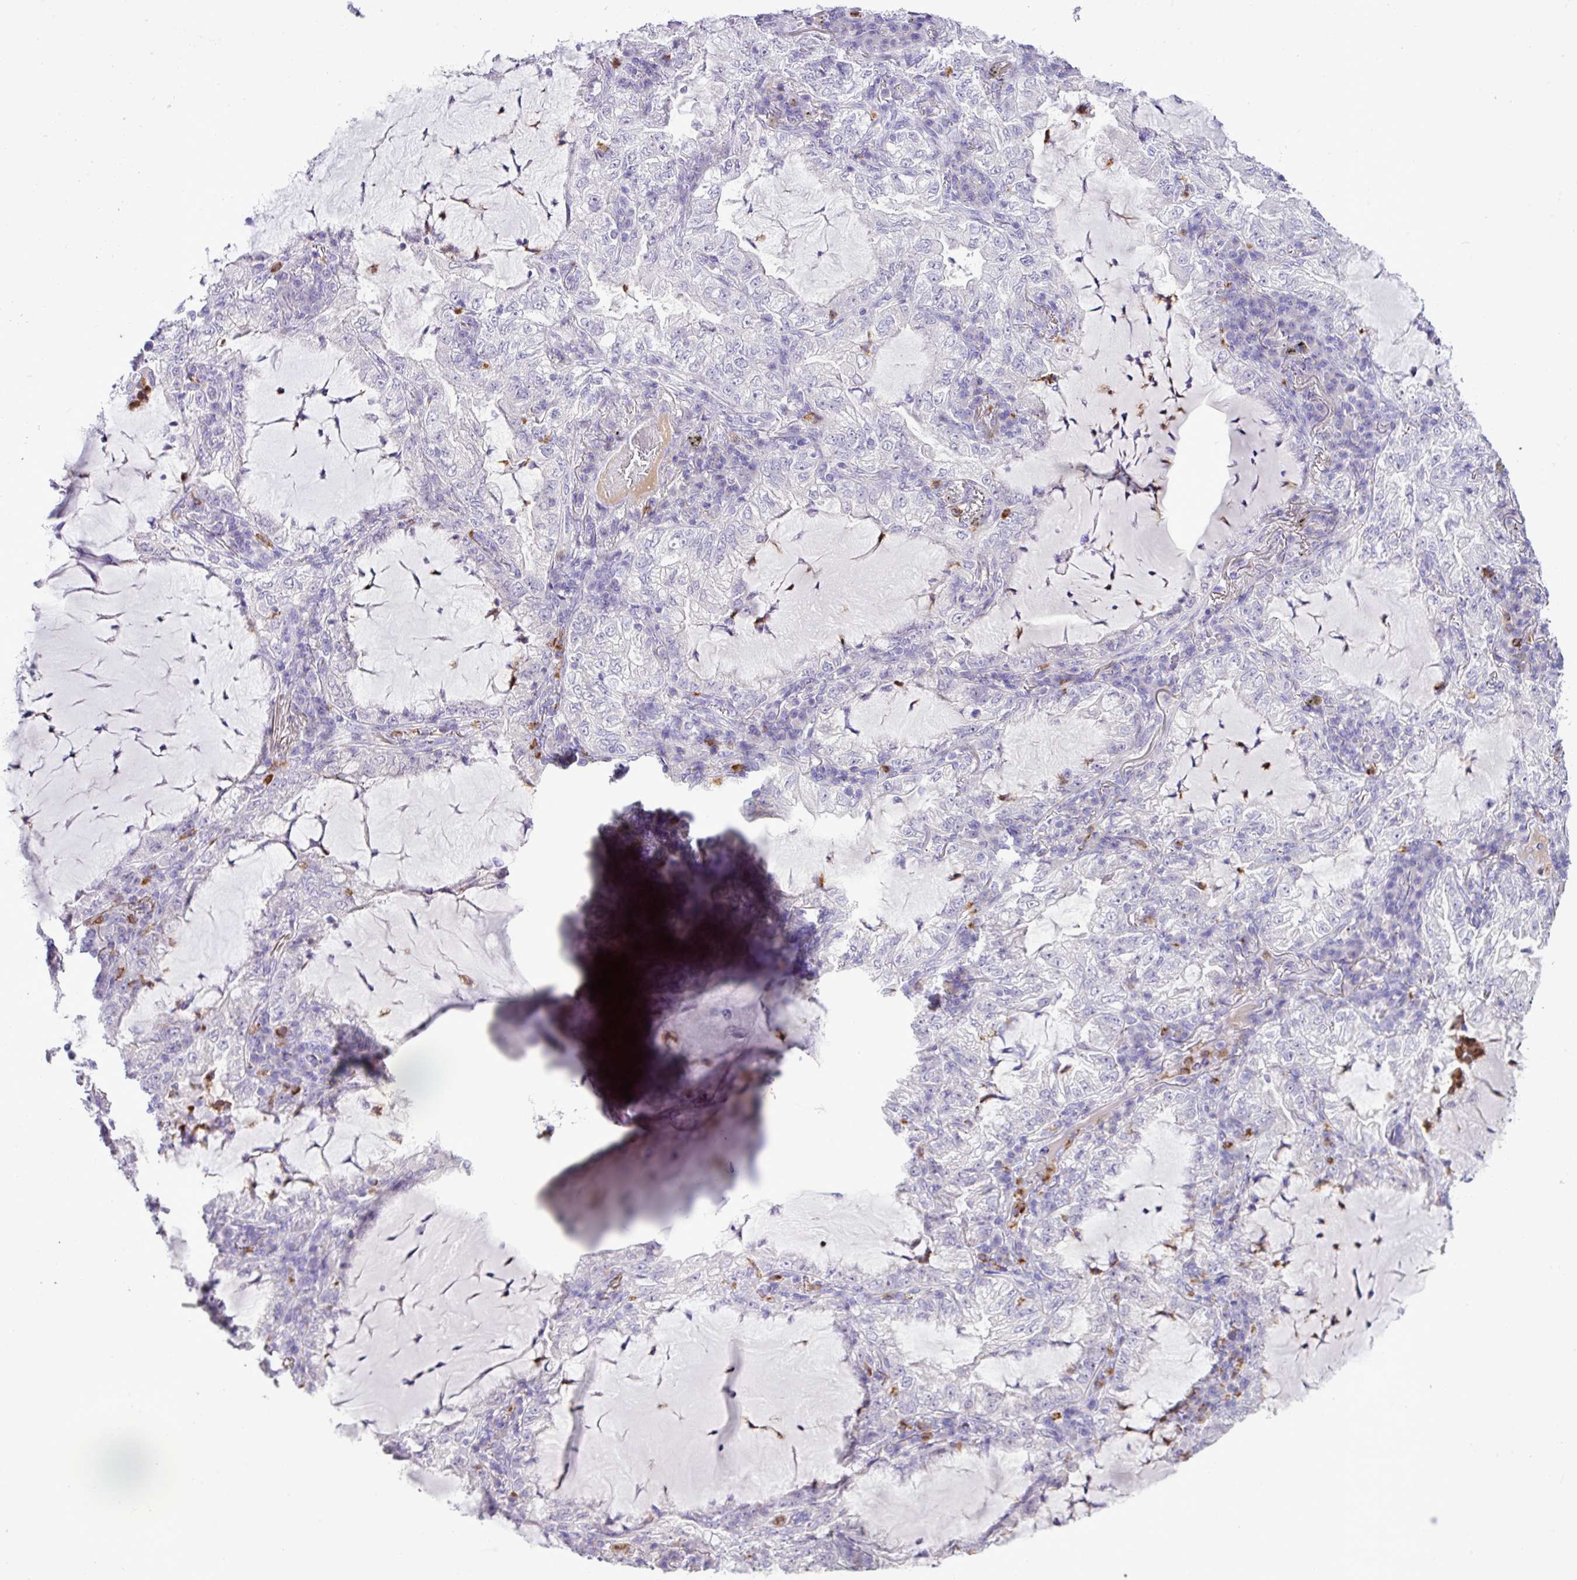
{"staining": {"intensity": "negative", "quantity": "none", "location": "none"}, "tissue": "lung cancer", "cell_type": "Tumor cells", "image_type": "cancer", "snomed": [{"axis": "morphology", "description": "Adenocarcinoma, NOS"}, {"axis": "topography", "description": "Lung"}], "caption": "This photomicrograph is of lung cancer stained with IHC to label a protein in brown with the nuclei are counter-stained blue. There is no positivity in tumor cells. The staining was performed using DAB (3,3'-diaminobenzidine) to visualize the protein expression in brown, while the nuclei were stained in blue with hematoxylin (Magnification: 20x).", "gene": "ZSCAN5A", "patient": {"sex": "female", "age": 73}}